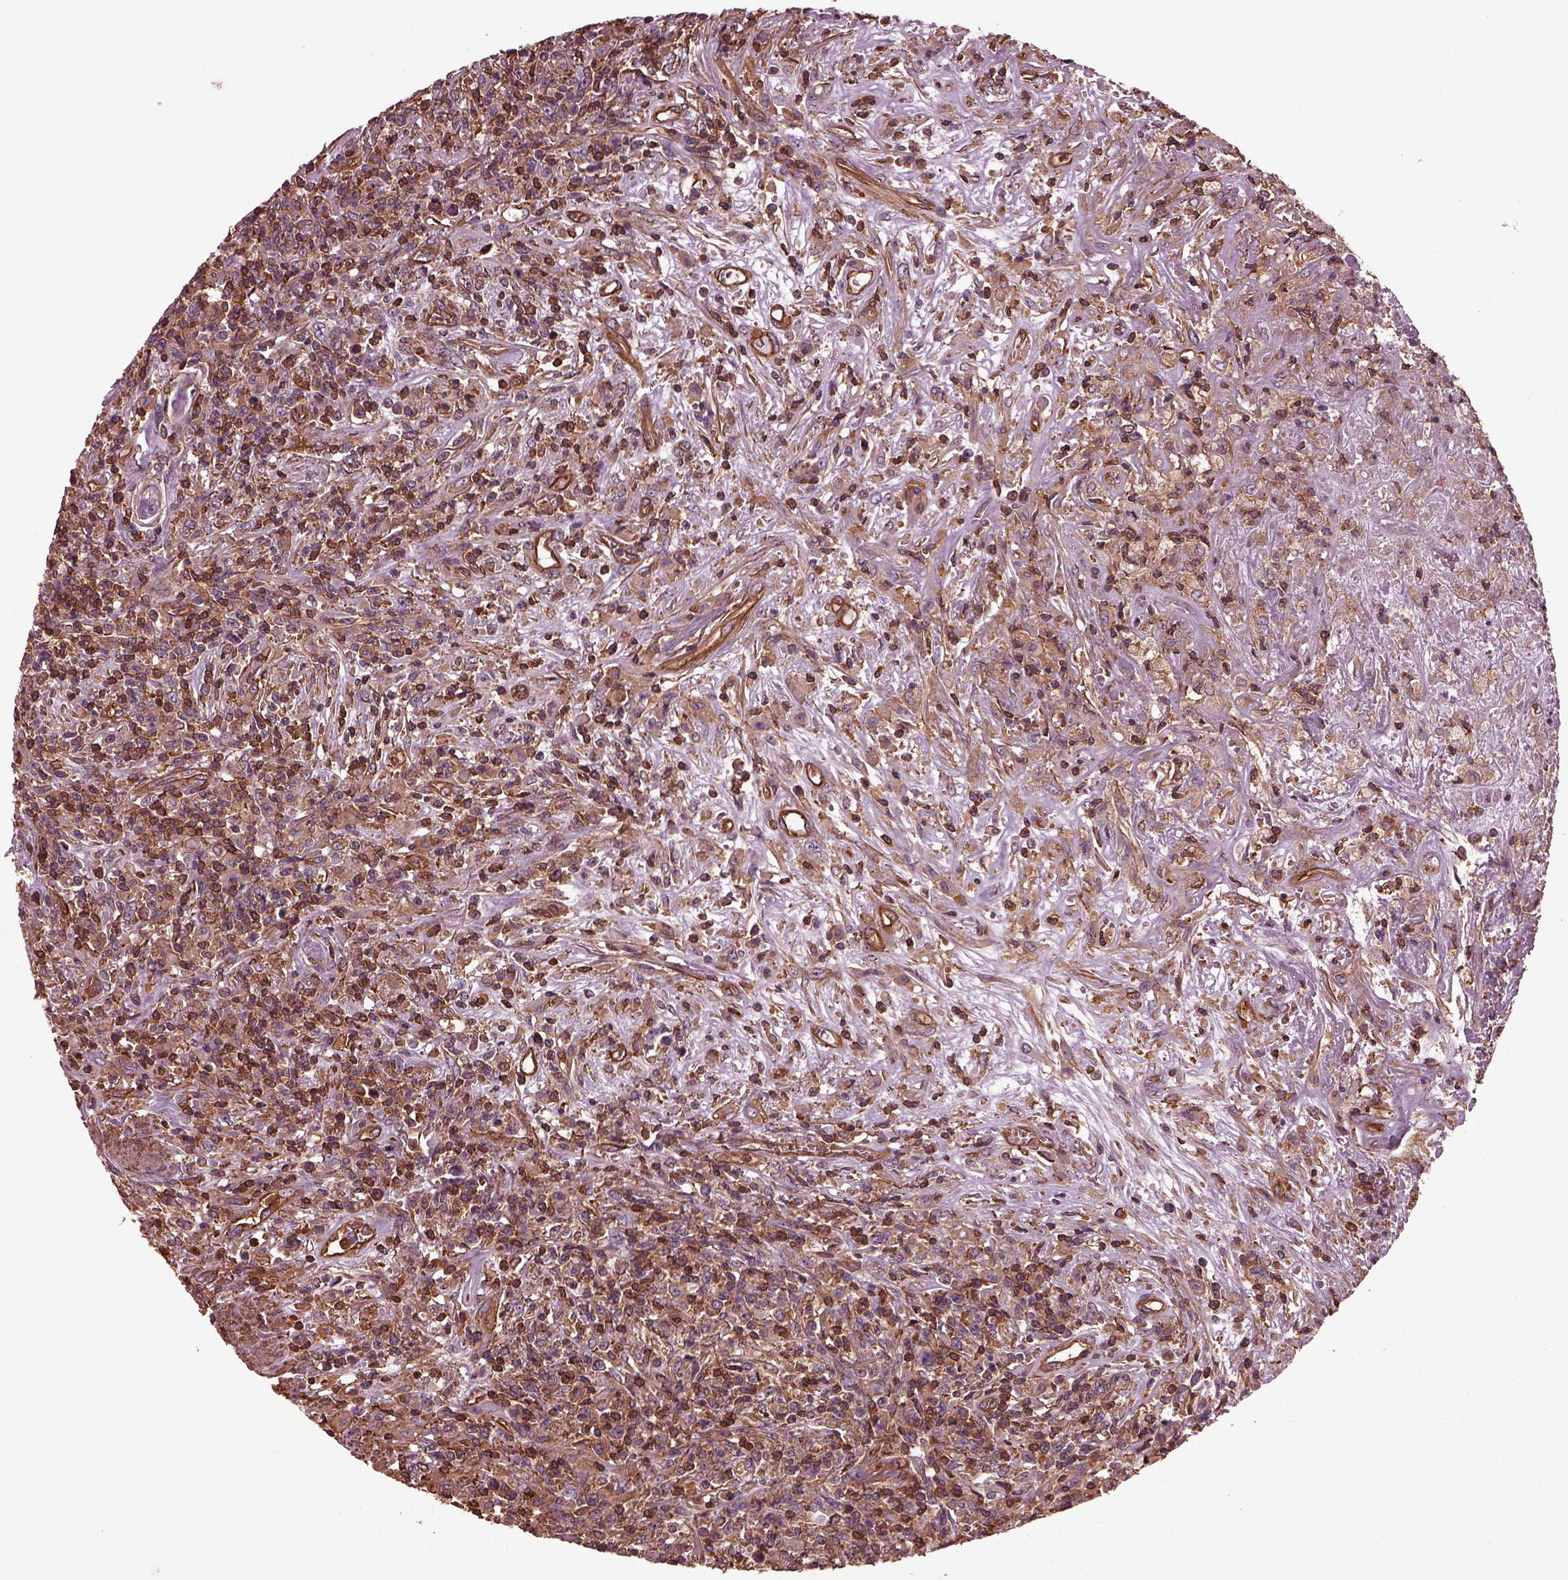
{"staining": {"intensity": "moderate", "quantity": ">75%", "location": "cytoplasmic/membranous"}, "tissue": "lymphoma", "cell_type": "Tumor cells", "image_type": "cancer", "snomed": [{"axis": "morphology", "description": "Malignant lymphoma, non-Hodgkin's type, High grade"}, {"axis": "topography", "description": "Lung"}], "caption": "Malignant lymphoma, non-Hodgkin's type (high-grade) tissue exhibits moderate cytoplasmic/membranous positivity in approximately >75% of tumor cells", "gene": "MYL6", "patient": {"sex": "male", "age": 79}}